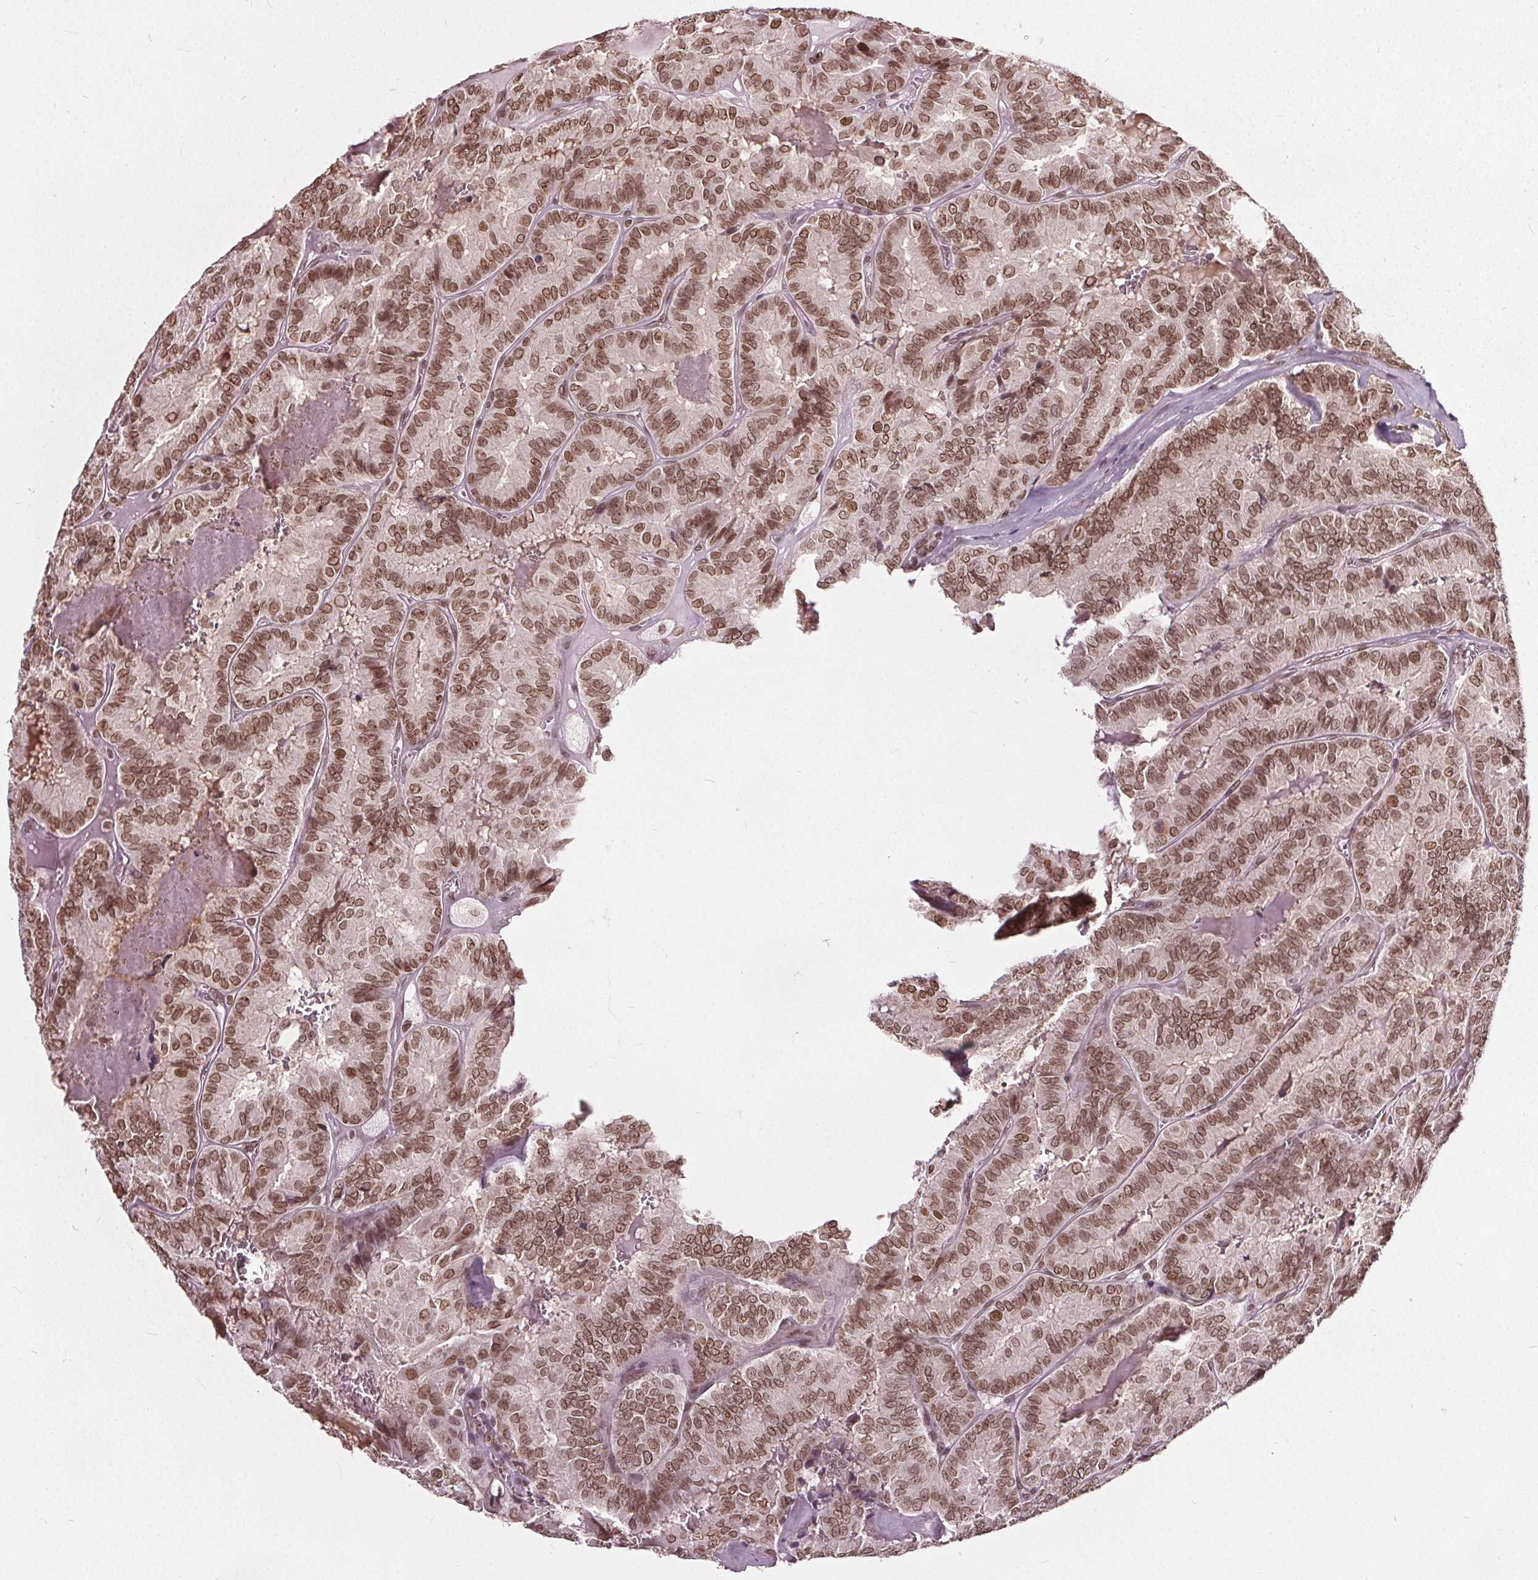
{"staining": {"intensity": "moderate", "quantity": ">75%", "location": "cytoplasmic/membranous,nuclear"}, "tissue": "thyroid cancer", "cell_type": "Tumor cells", "image_type": "cancer", "snomed": [{"axis": "morphology", "description": "Papillary adenocarcinoma, NOS"}, {"axis": "topography", "description": "Thyroid gland"}], "caption": "IHC photomicrograph of human thyroid cancer (papillary adenocarcinoma) stained for a protein (brown), which shows medium levels of moderate cytoplasmic/membranous and nuclear positivity in approximately >75% of tumor cells.", "gene": "TTC39C", "patient": {"sex": "female", "age": 75}}